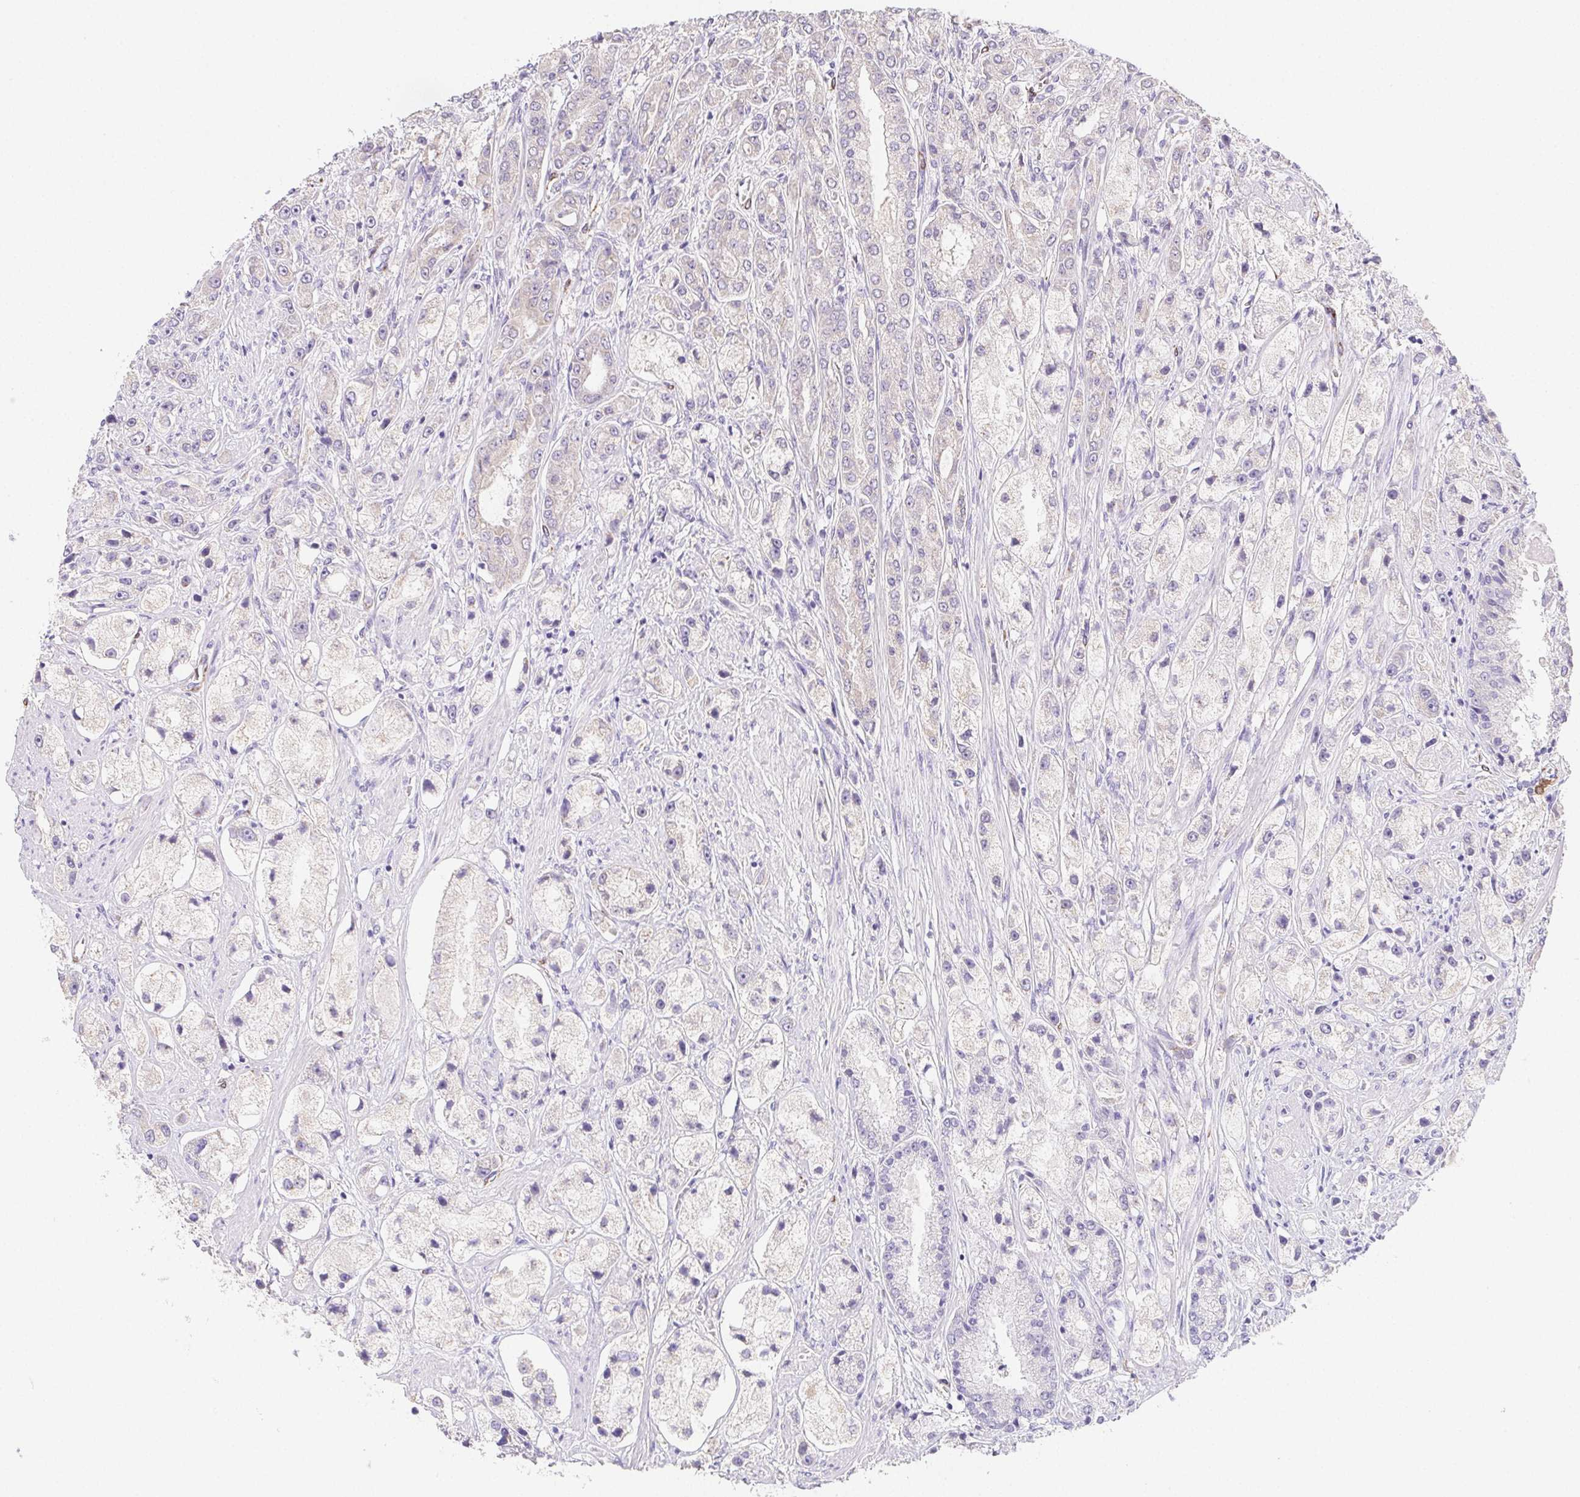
{"staining": {"intensity": "negative", "quantity": "none", "location": "none"}, "tissue": "prostate cancer", "cell_type": "Tumor cells", "image_type": "cancer", "snomed": [{"axis": "morphology", "description": "Adenocarcinoma, High grade"}, {"axis": "topography", "description": "Prostate"}], "caption": "IHC micrograph of high-grade adenocarcinoma (prostate) stained for a protein (brown), which shows no staining in tumor cells.", "gene": "HRC", "patient": {"sex": "male", "age": 67}}